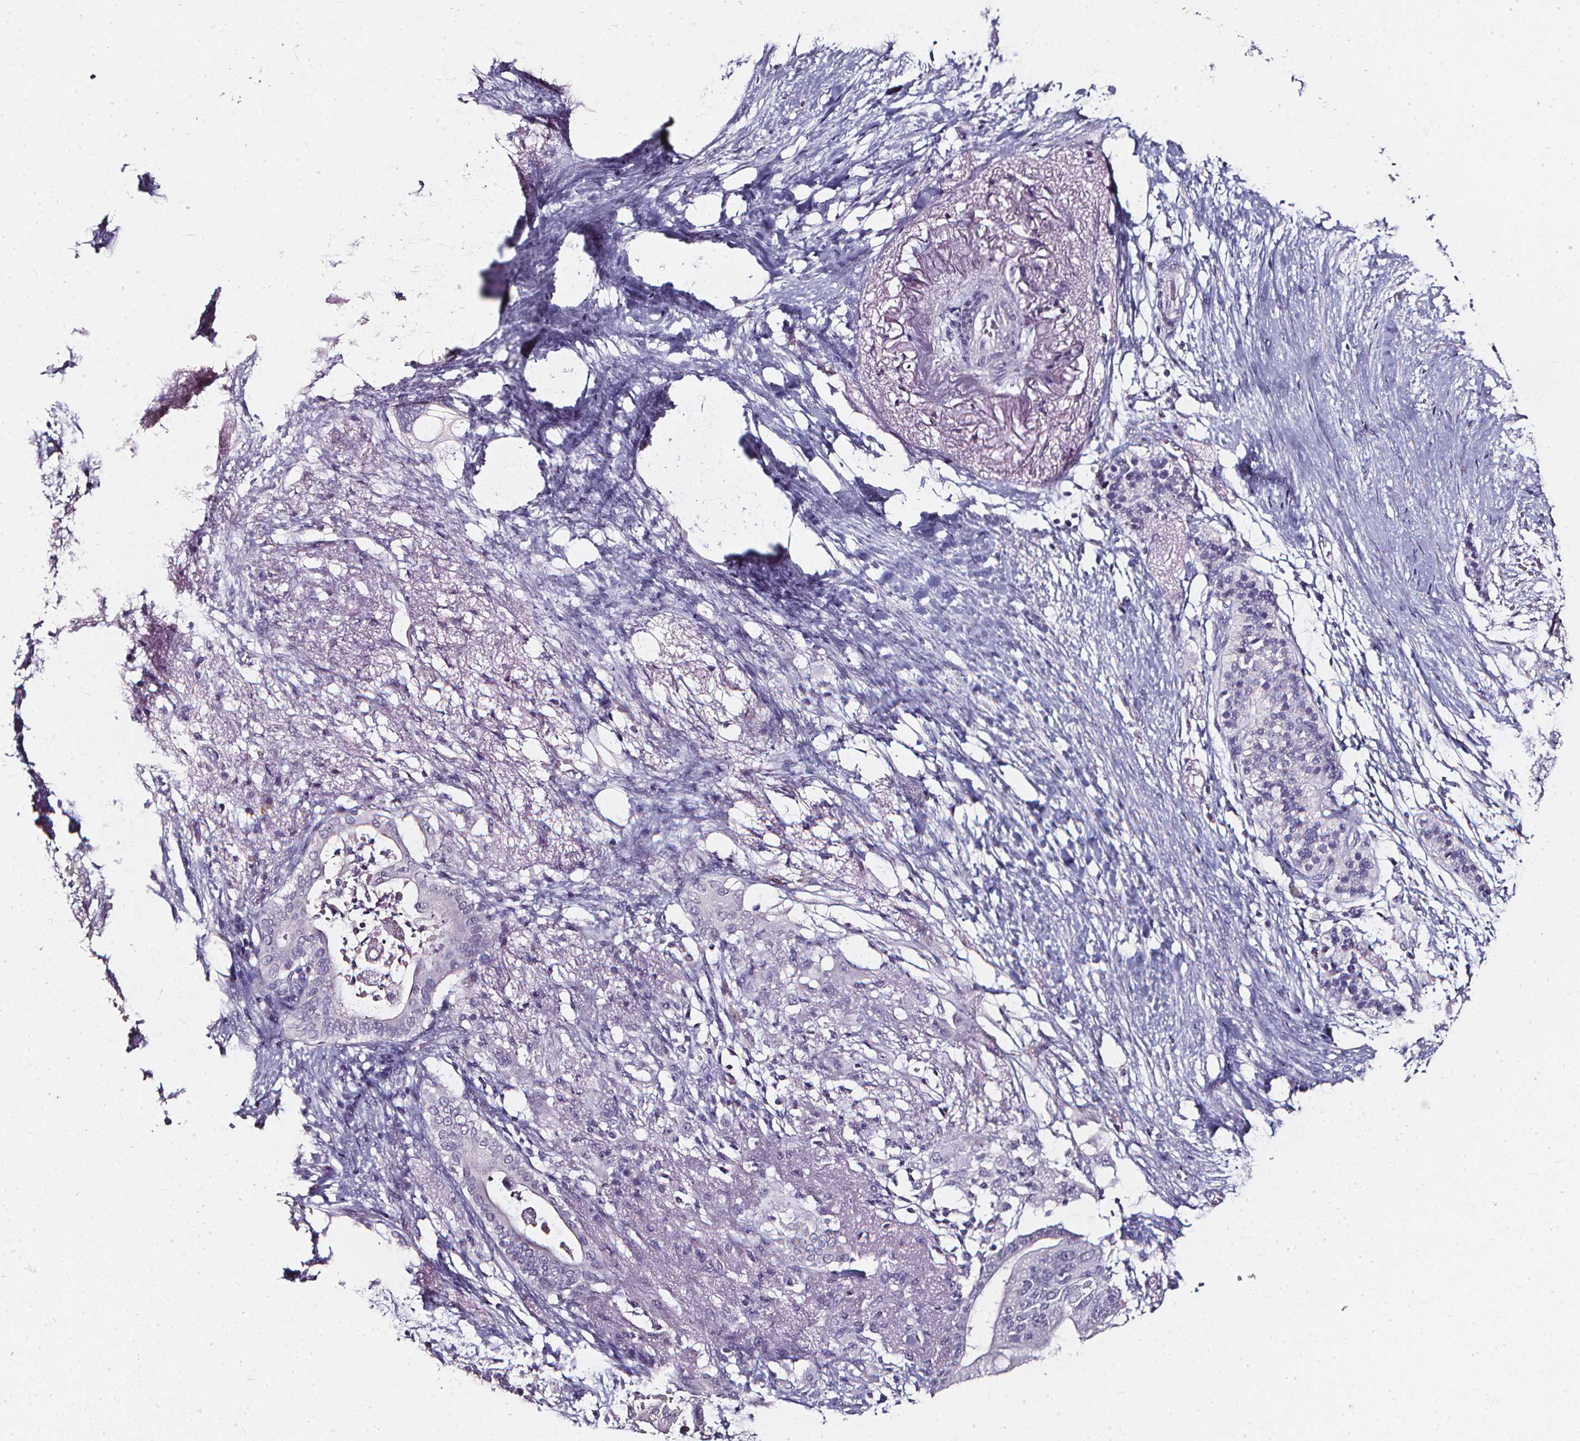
{"staining": {"intensity": "negative", "quantity": "none", "location": "none"}, "tissue": "pancreatic cancer", "cell_type": "Tumor cells", "image_type": "cancer", "snomed": [{"axis": "morphology", "description": "Adenocarcinoma, NOS"}, {"axis": "topography", "description": "Pancreas"}], "caption": "A histopathology image of human pancreatic cancer is negative for staining in tumor cells.", "gene": "DEFA5", "patient": {"sex": "female", "age": 72}}